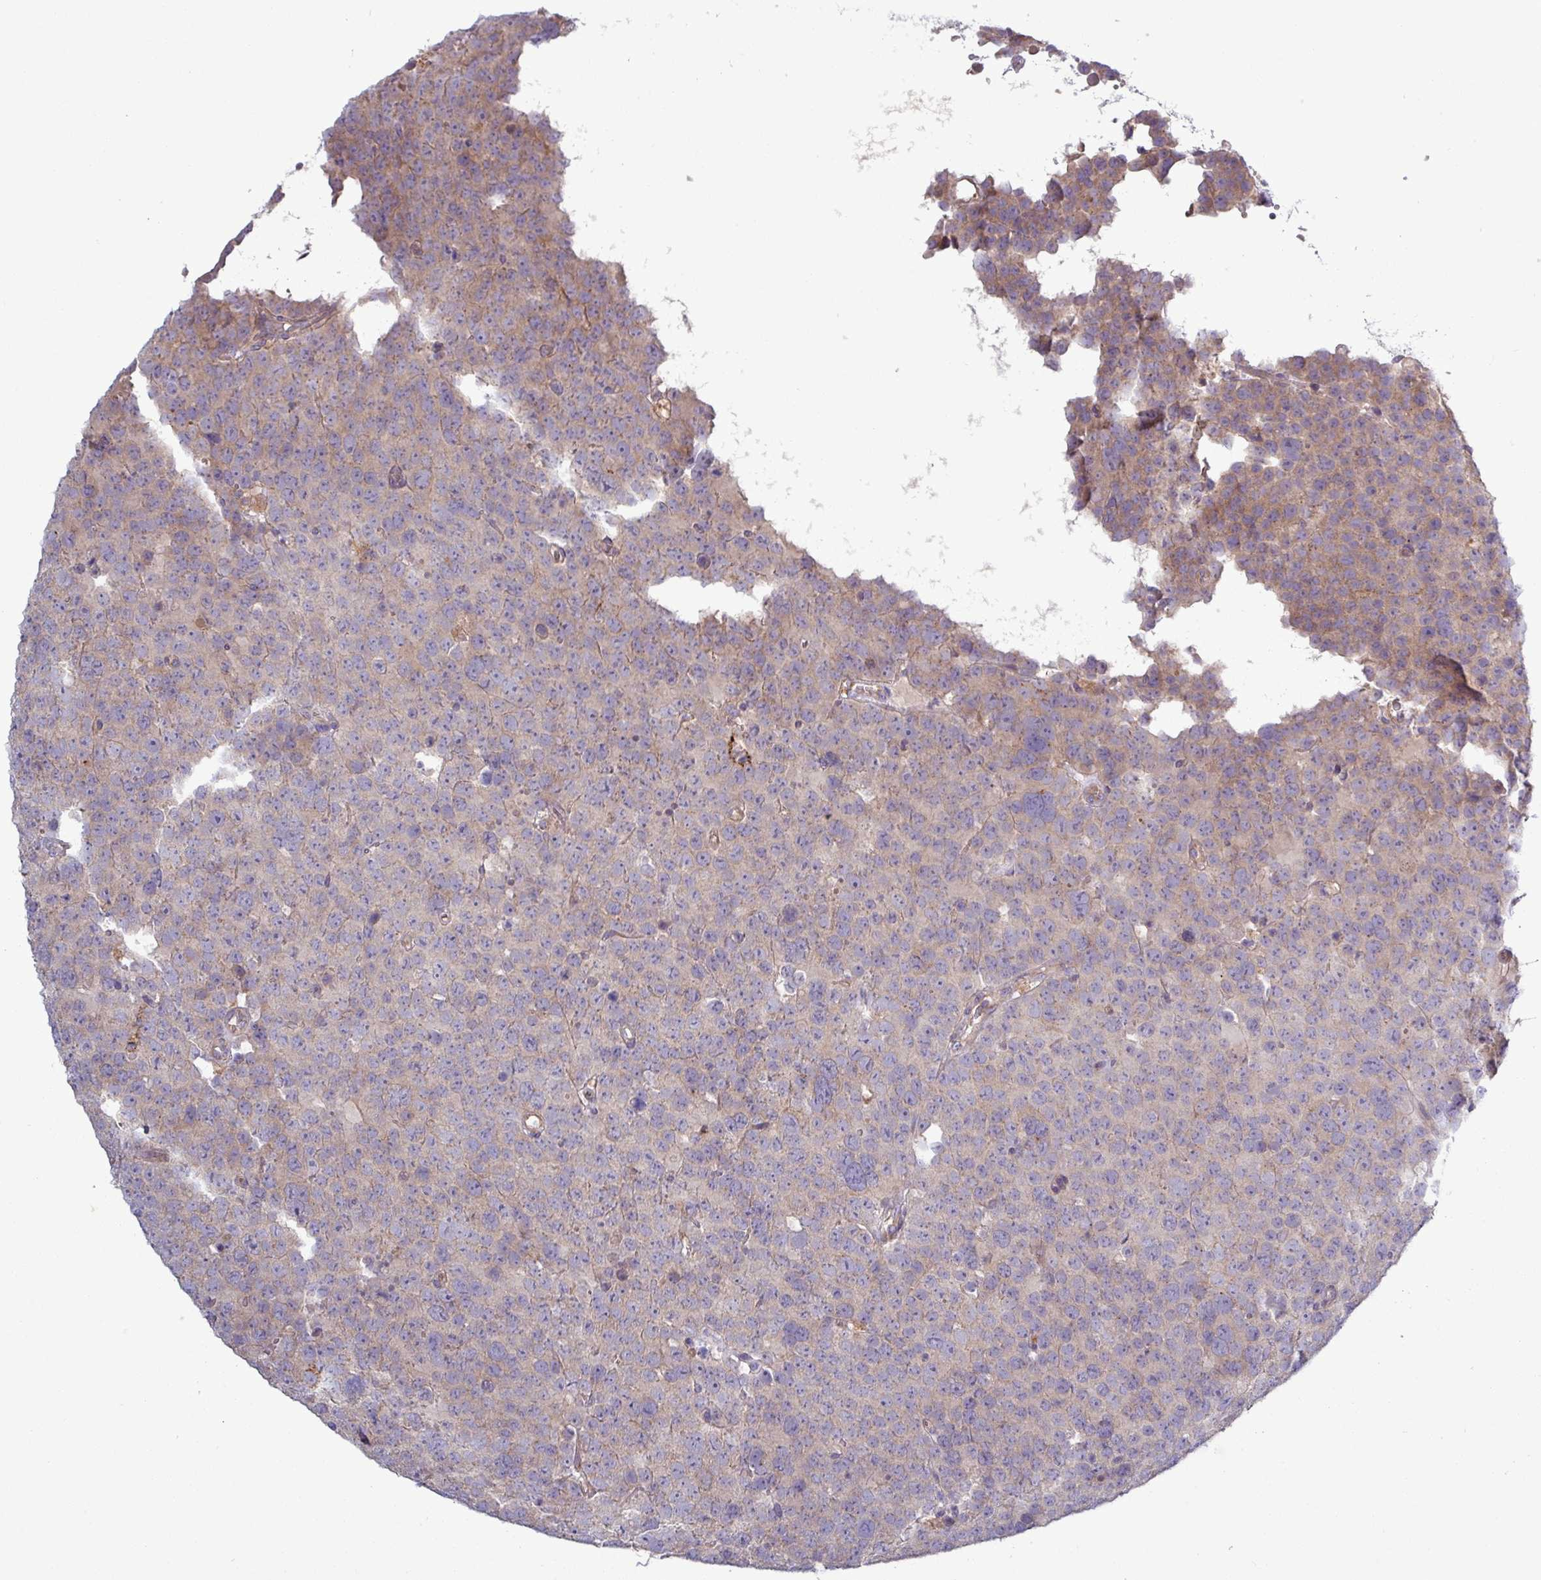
{"staining": {"intensity": "weak", "quantity": "<25%", "location": "cytoplasmic/membranous"}, "tissue": "testis cancer", "cell_type": "Tumor cells", "image_type": "cancer", "snomed": [{"axis": "morphology", "description": "Seminoma, NOS"}, {"axis": "topography", "description": "Testis"}], "caption": "IHC micrograph of neoplastic tissue: human testis cancer (seminoma) stained with DAB (3,3'-diaminobenzidine) shows no significant protein staining in tumor cells. (Immunohistochemistry (ihc), brightfield microscopy, high magnification).", "gene": "PLIN2", "patient": {"sex": "male", "age": 71}}